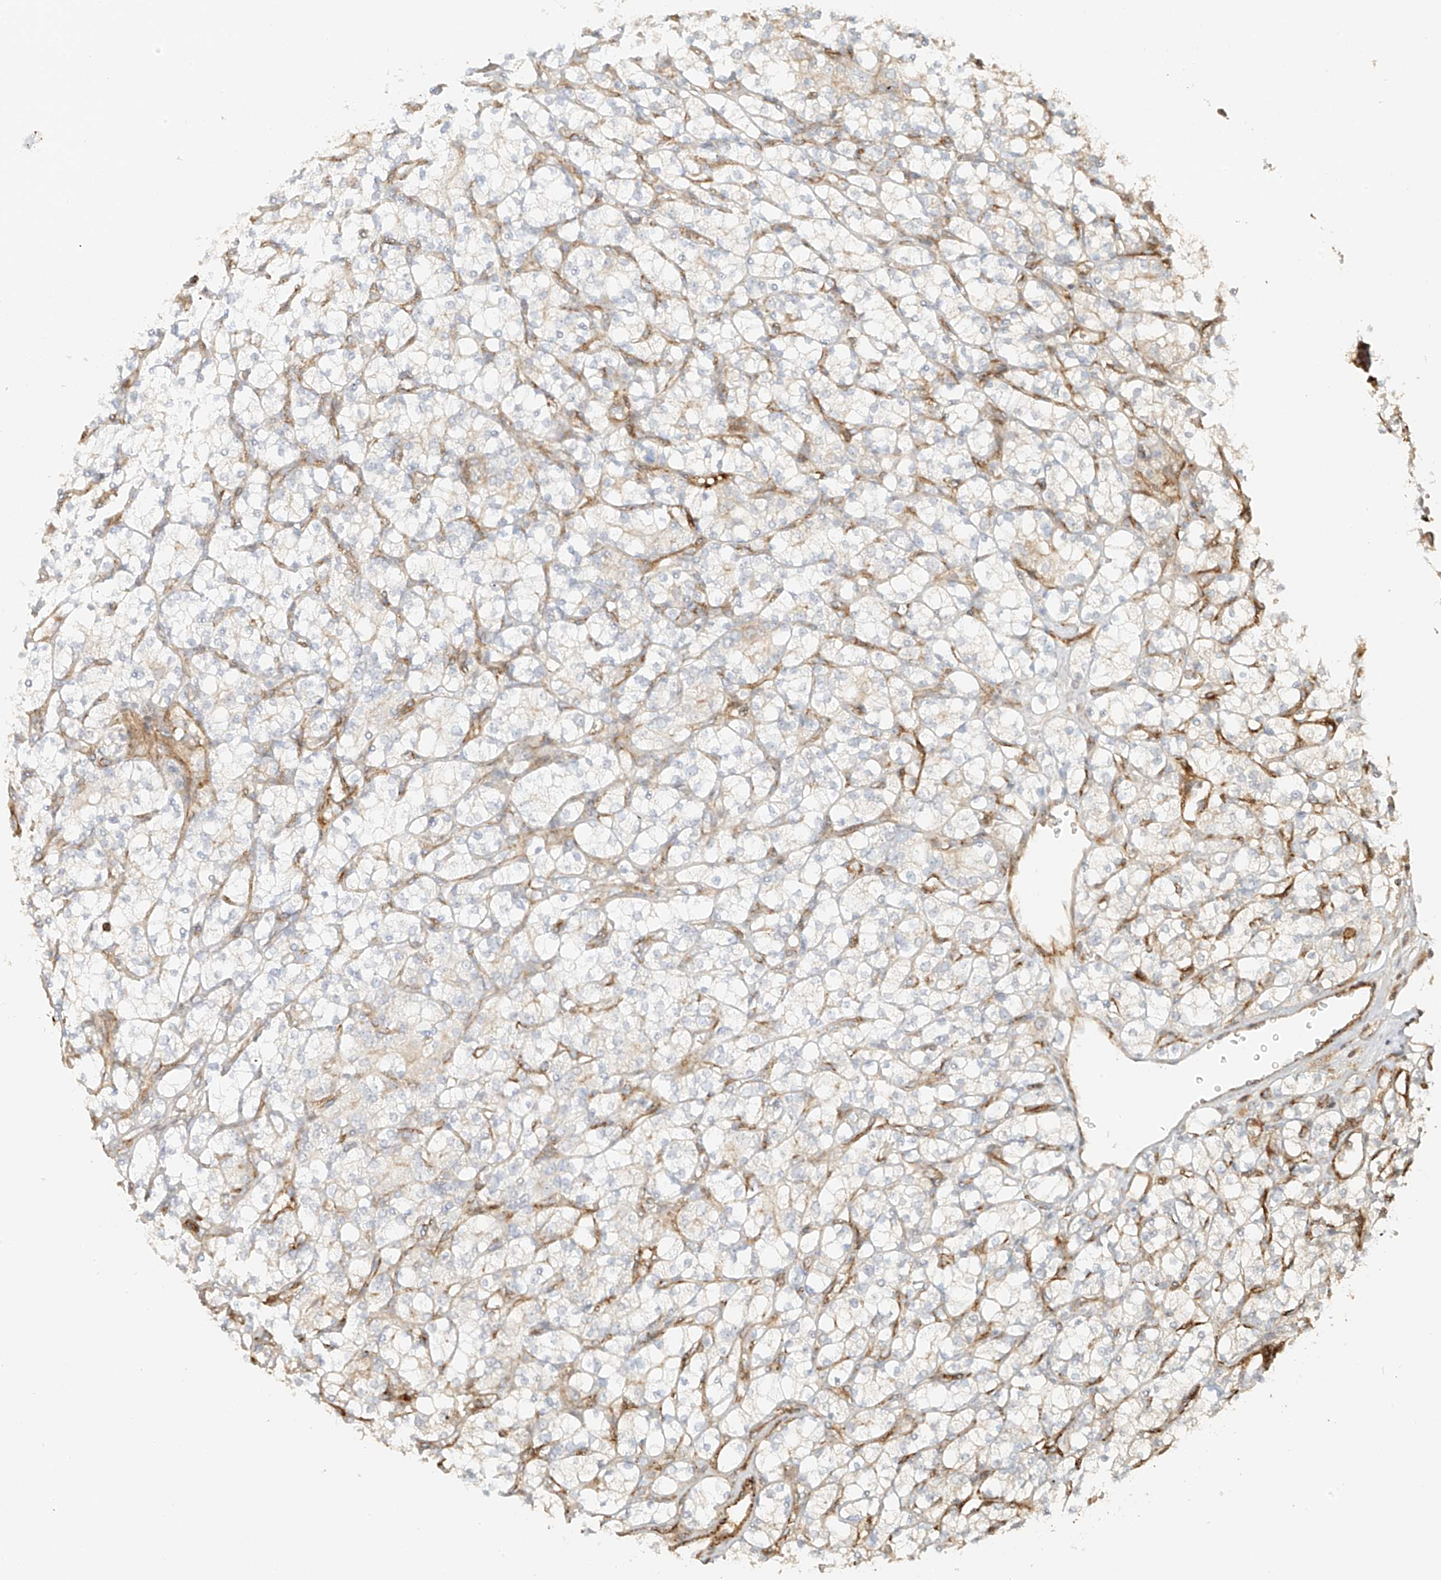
{"staining": {"intensity": "weak", "quantity": "<25%", "location": "cytoplasmic/membranous"}, "tissue": "renal cancer", "cell_type": "Tumor cells", "image_type": "cancer", "snomed": [{"axis": "morphology", "description": "Adenocarcinoma, NOS"}, {"axis": "topography", "description": "Kidney"}], "caption": "This histopathology image is of renal cancer (adenocarcinoma) stained with immunohistochemistry to label a protein in brown with the nuclei are counter-stained blue. There is no expression in tumor cells.", "gene": "MIPEP", "patient": {"sex": "male", "age": 77}}